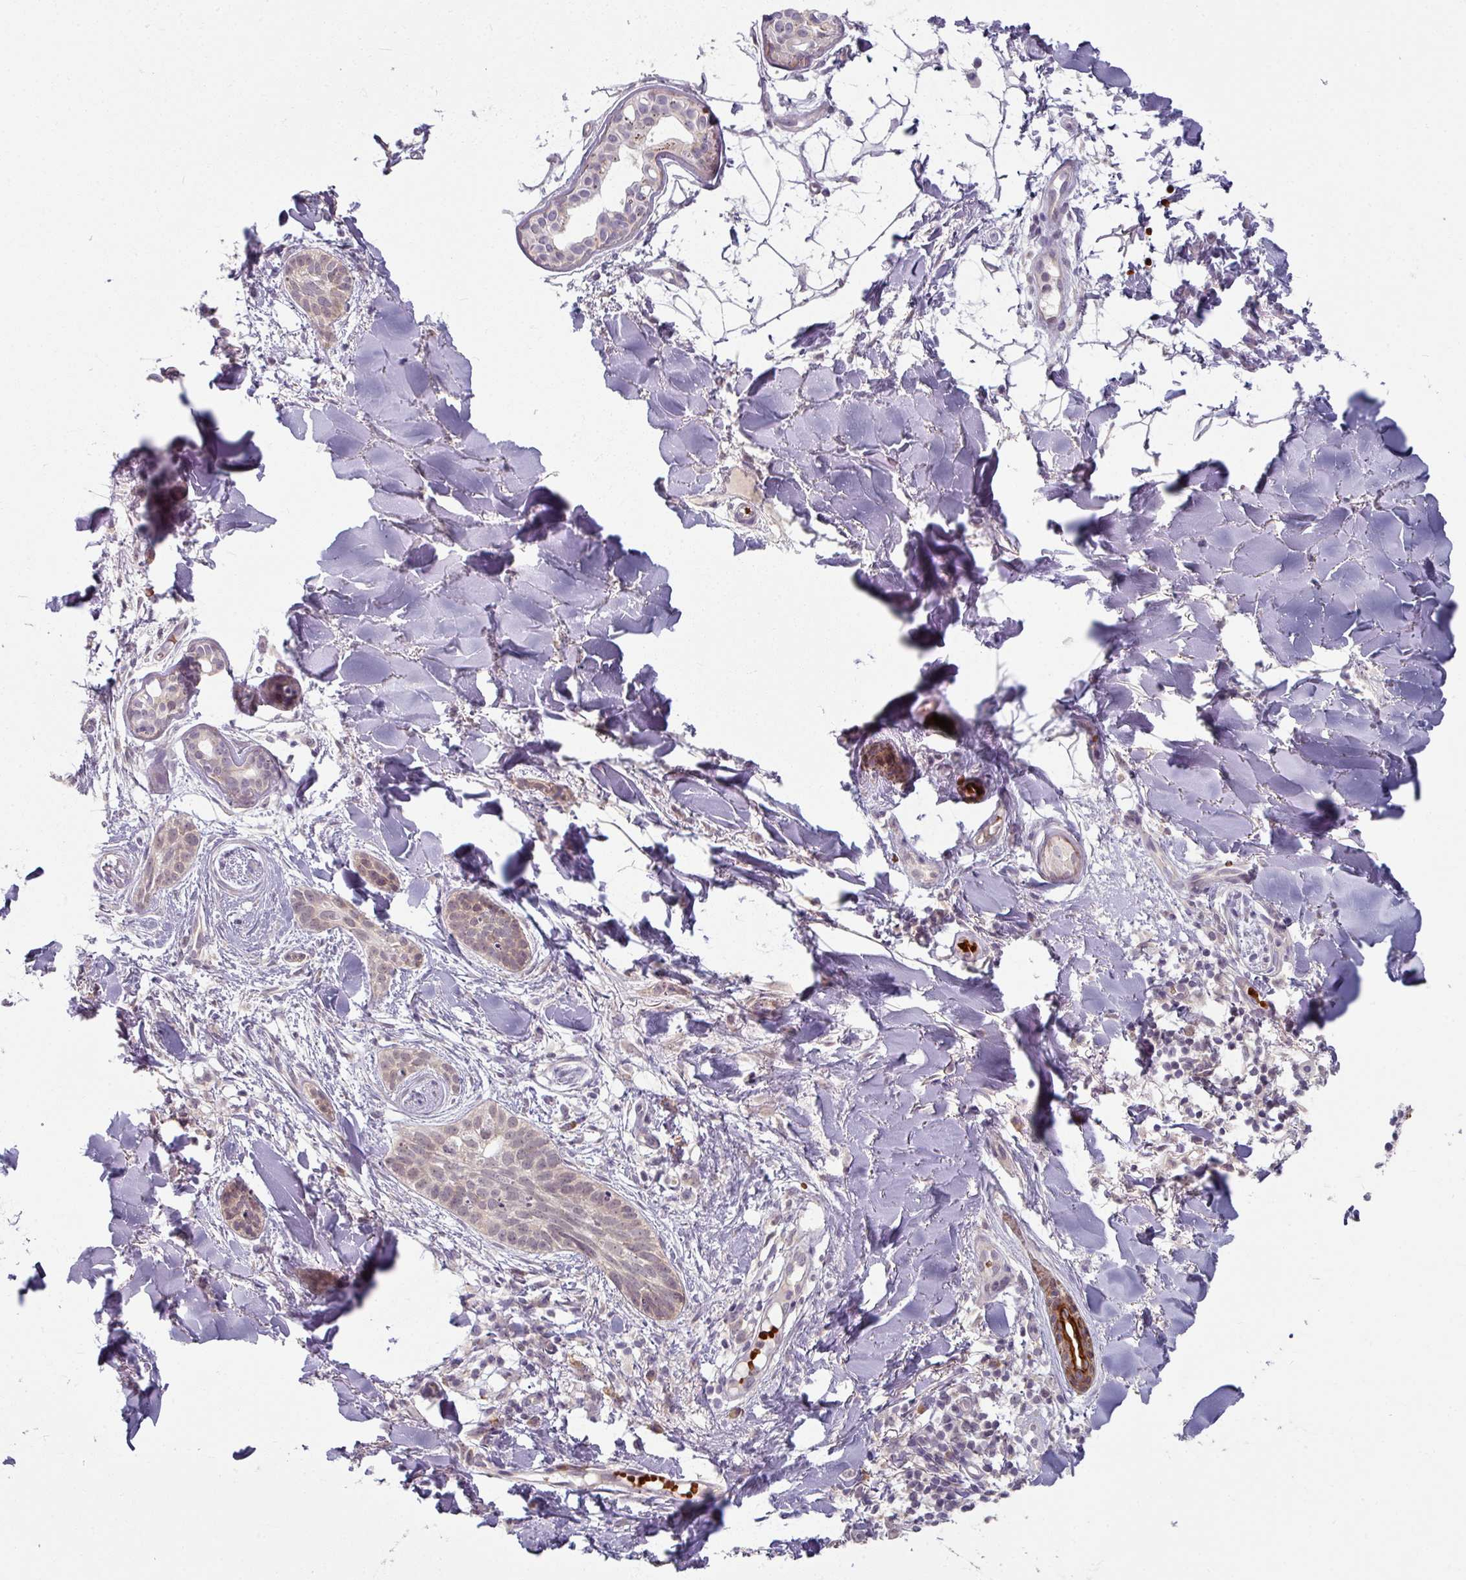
{"staining": {"intensity": "weak", "quantity": ">75%", "location": "cytoplasmic/membranous"}, "tissue": "skin cancer", "cell_type": "Tumor cells", "image_type": "cancer", "snomed": [{"axis": "morphology", "description": "Basal cell carcinoma"}, {"axis": "topography", "description": "Skin"}], "caption": "Tumor cells reveal weak cytoplasmic/membranous expression in about >75% of cells in skin cancer. (IHC, brightfield microscopy, high magnification).", "gene": "KMT5C", "patient": {"sex": "male", "age": 52}}